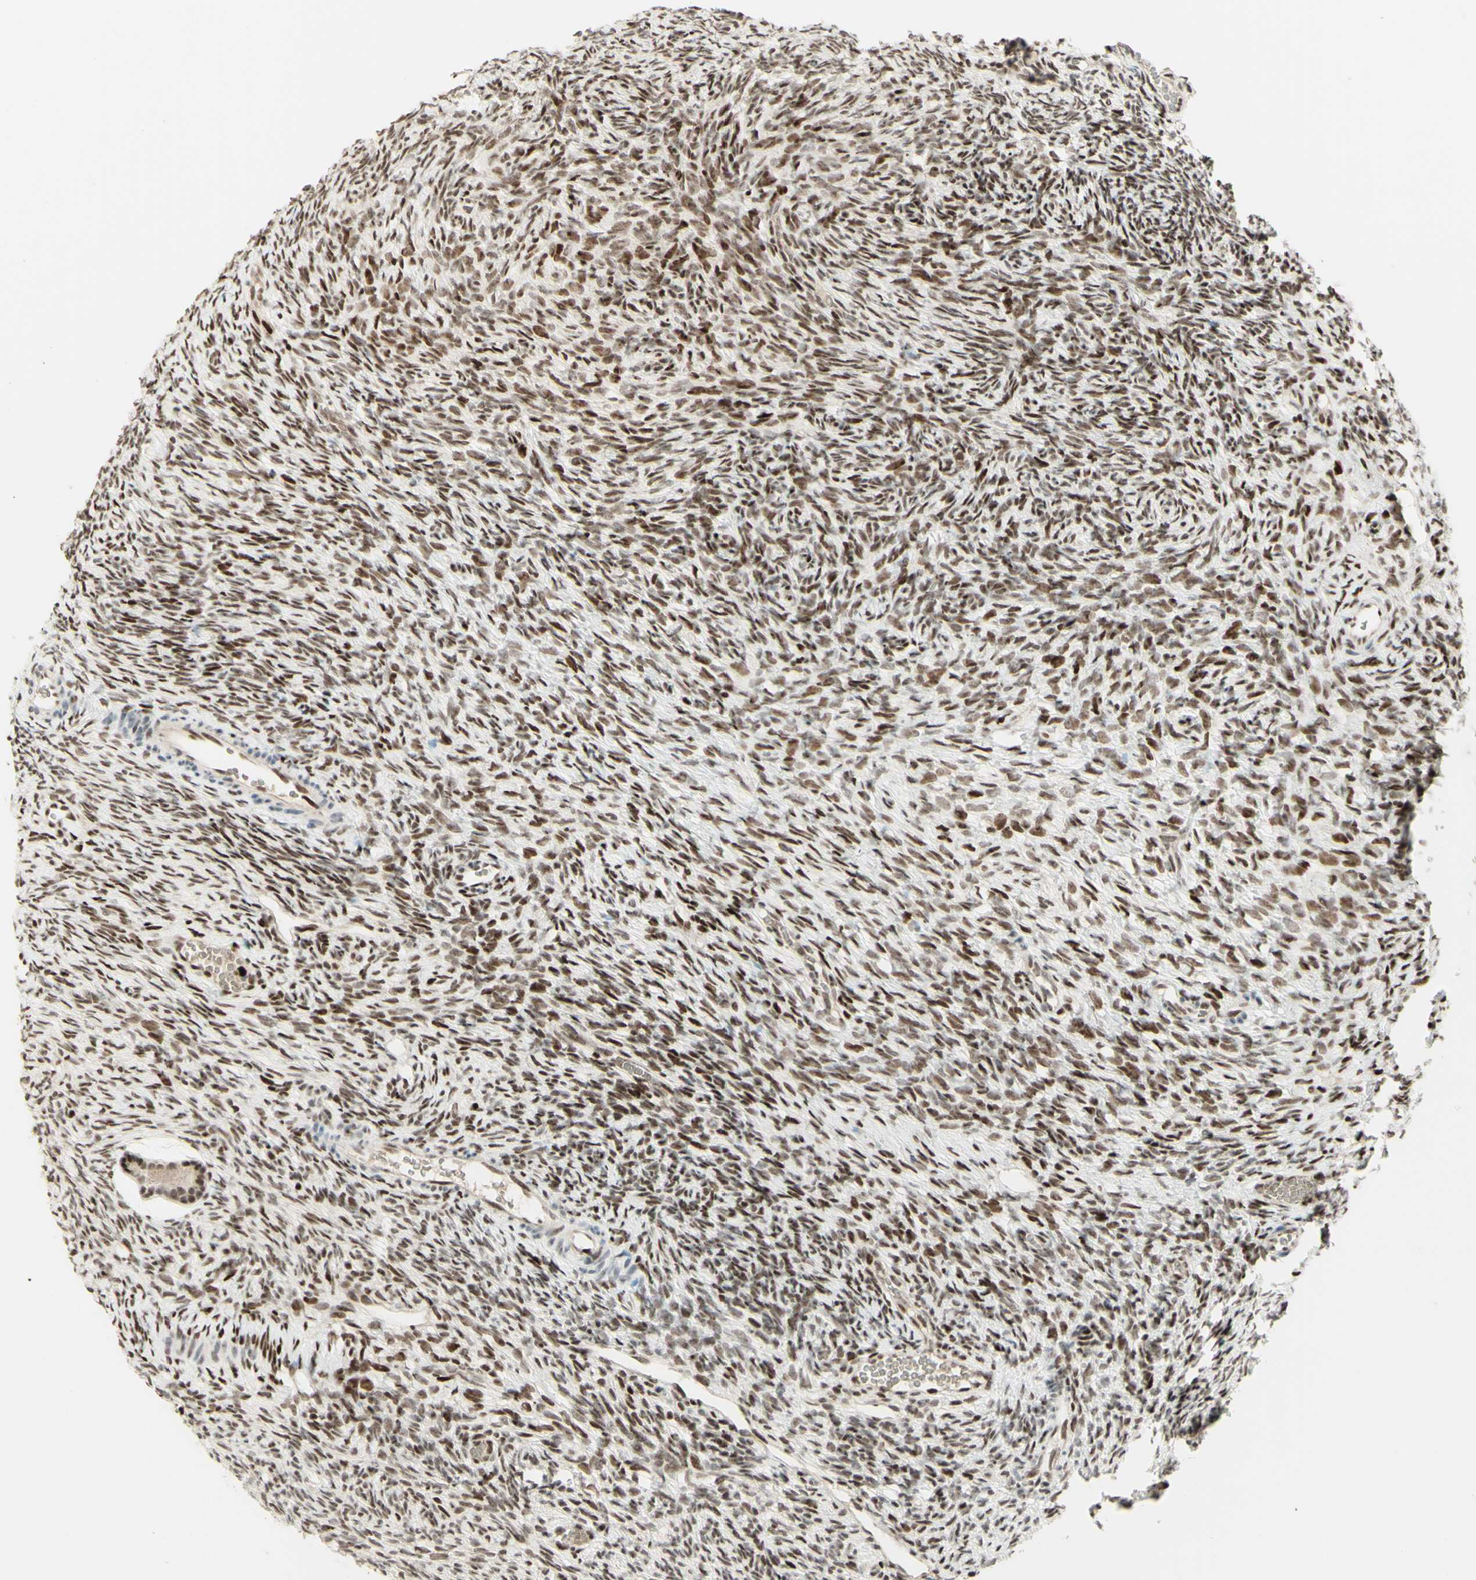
{"staining": {"intensity": "strong", "quantity": ">75%", "location": "nuclear"}, "tissue": "ovary", "cell_type": "Follicle cells", "image_type": "normal", "snomed": [{"axis": "morphology", "description": "Normal tissue, NOS"}, {"axis": "topography", "description": "Ovary"}], "caption": "The histopathology image shows a brown stain indicating the presence of a protein in the nuclear of follicle cells in ovary.", "gene": "CDKL5", "patient": {"sex": "female", "age": 35}}